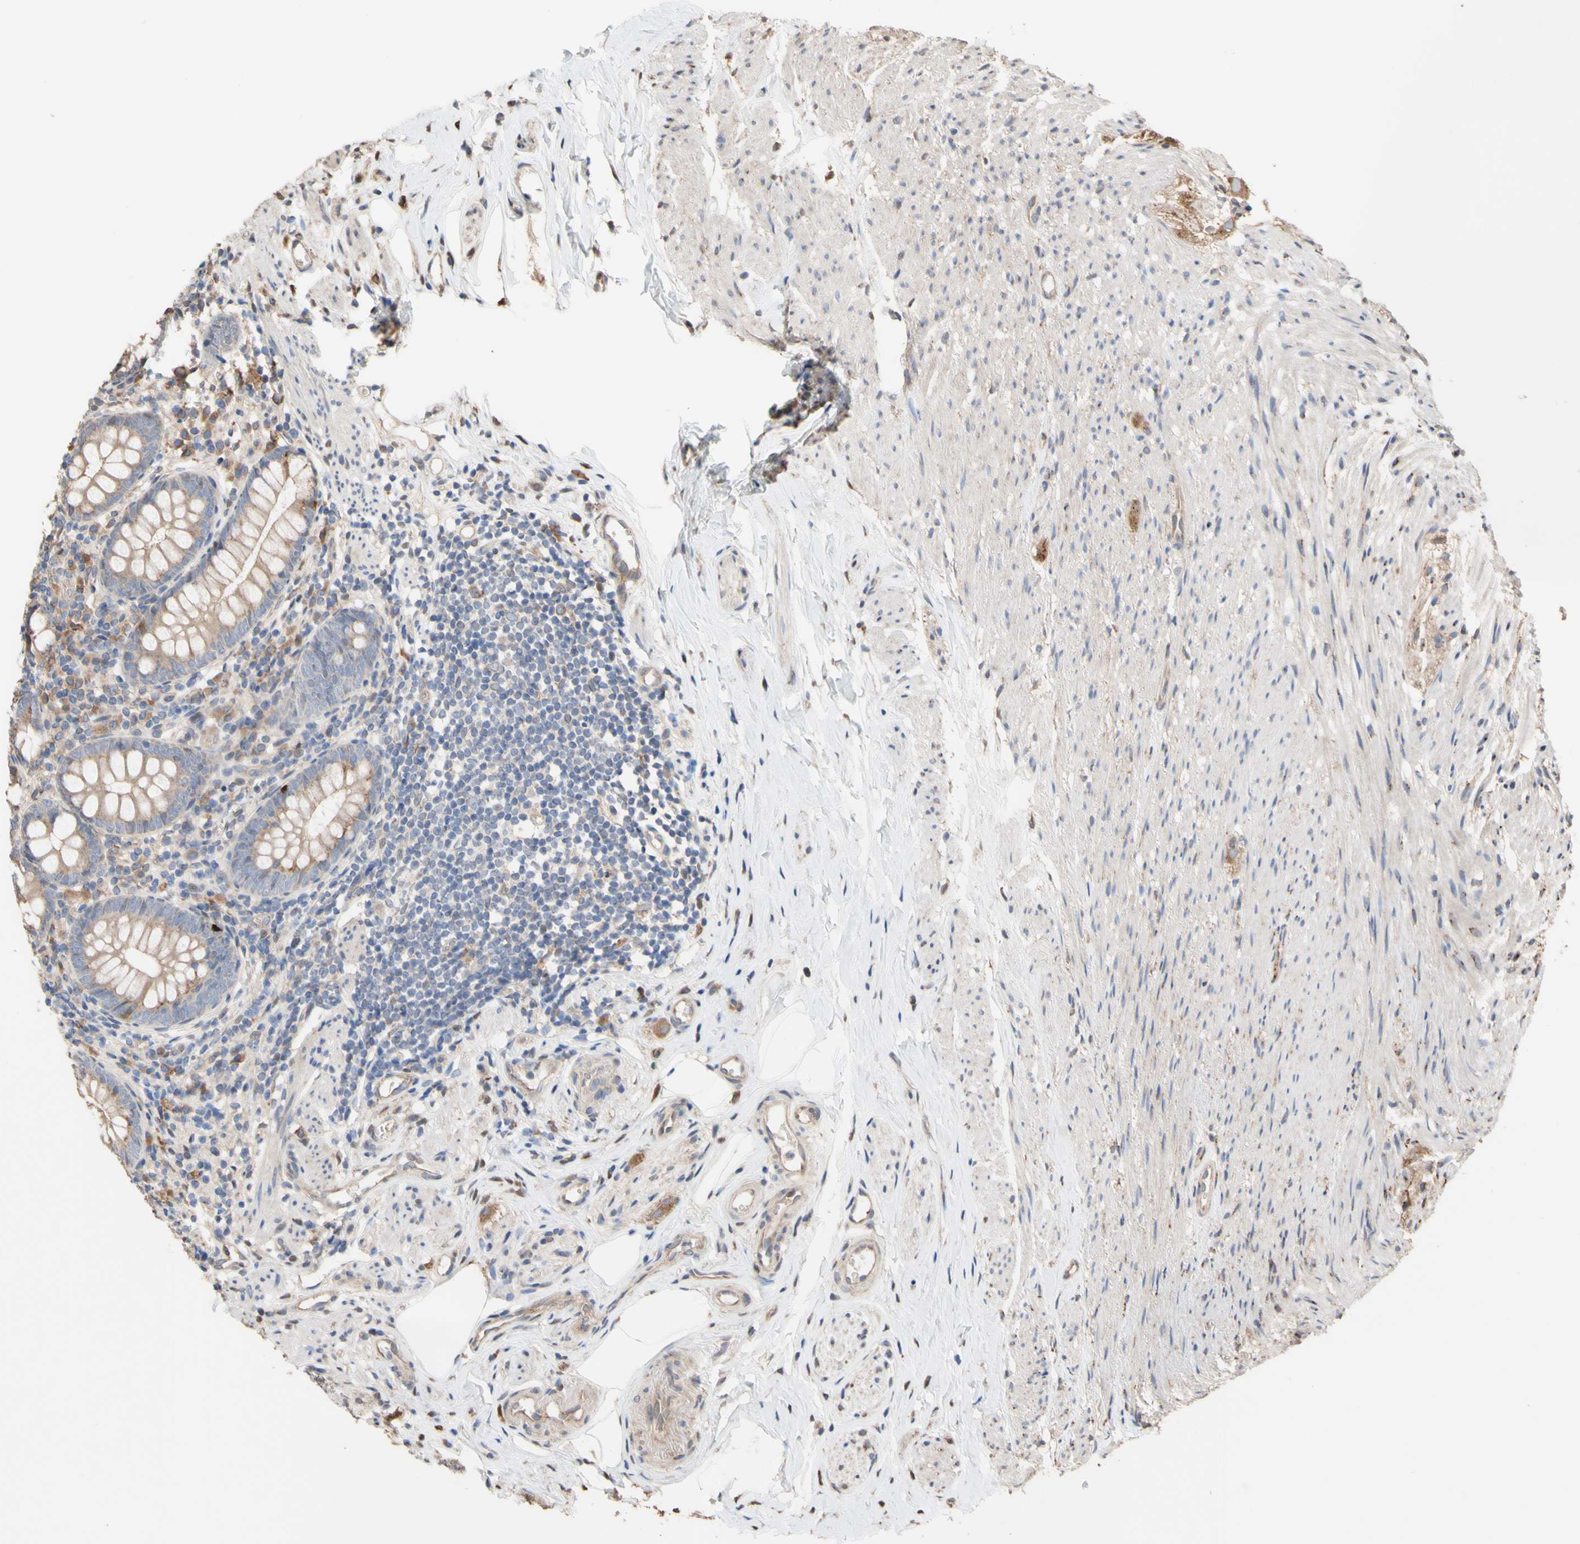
{"staining": {"intensity": "moderate", "quantity": ">75%", "location": "cytoplasmic/membranous"}, "tissue": "appendix", "cell_type": "Glandular cells", "image_type": "normal", "snomed": [{"axis": "morphology", "description": "Normal tissue, NOS"}, {"axis": "topography", "description": "Appendix"}], "caption": "A photomicrograph showing moderate cytoplasmic/membranous positivity in about >75% of glandular cells in benign appendix, as visualized by brown immunohistochemical staining.", "gene": "NECTIN3", "patient": {"sex": "female", "age": 77}}